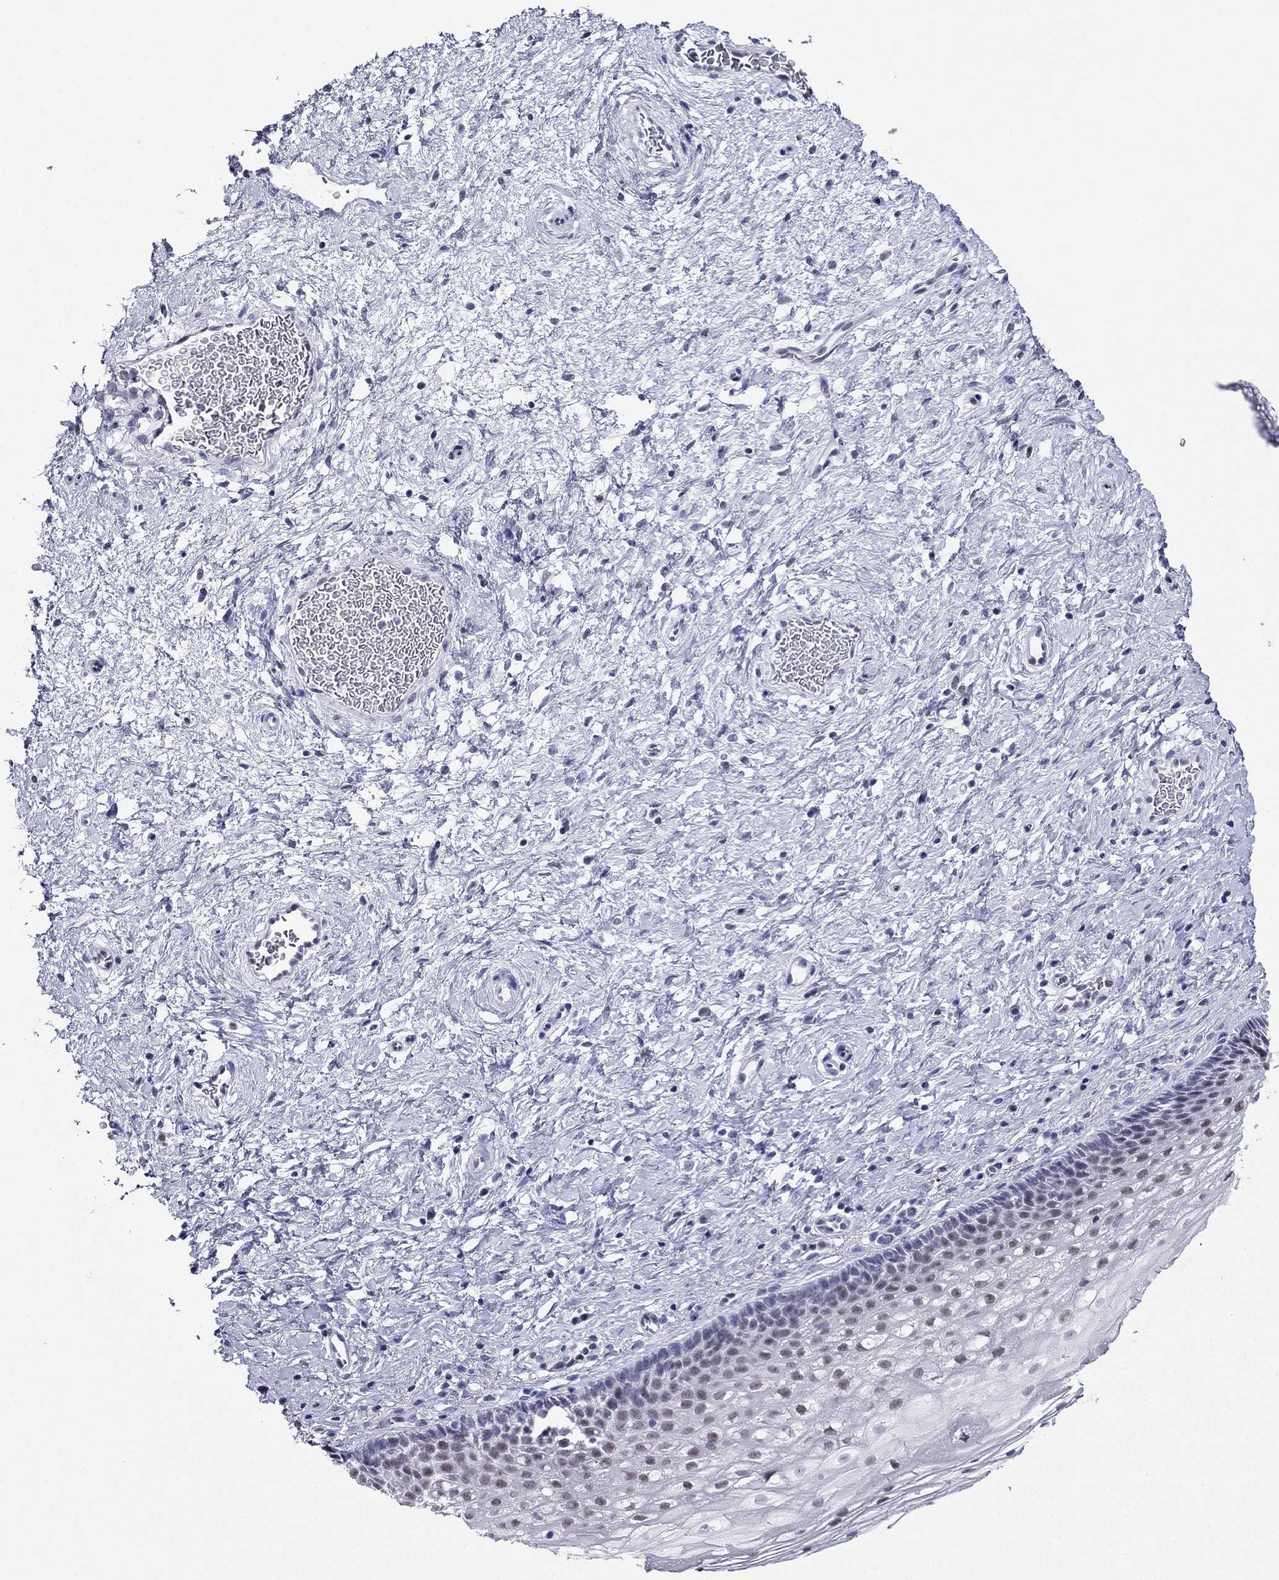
{"staining": {"intensity": "weak", "quantity": ">75%", "location": "nuclear"}, "tissue": "cervix", "cell_type": "Glandular cells", "image_type": "normal", "snomed": [{"axis": "morphology", "description": "Normal tissue, NOS"}, {"axis": "topography", "description": "Cervix"}], "caption": "DAB (3,3'-diaminobenzidine) immunohistochemical staining of benign cervix exhibits weak nuclear protein expression in about >75% of glandular cells. (IHC, brightfield microscopy, high magnification).", "gene": "PPM1G", "patient": {"sex": "female", "age": 34}}